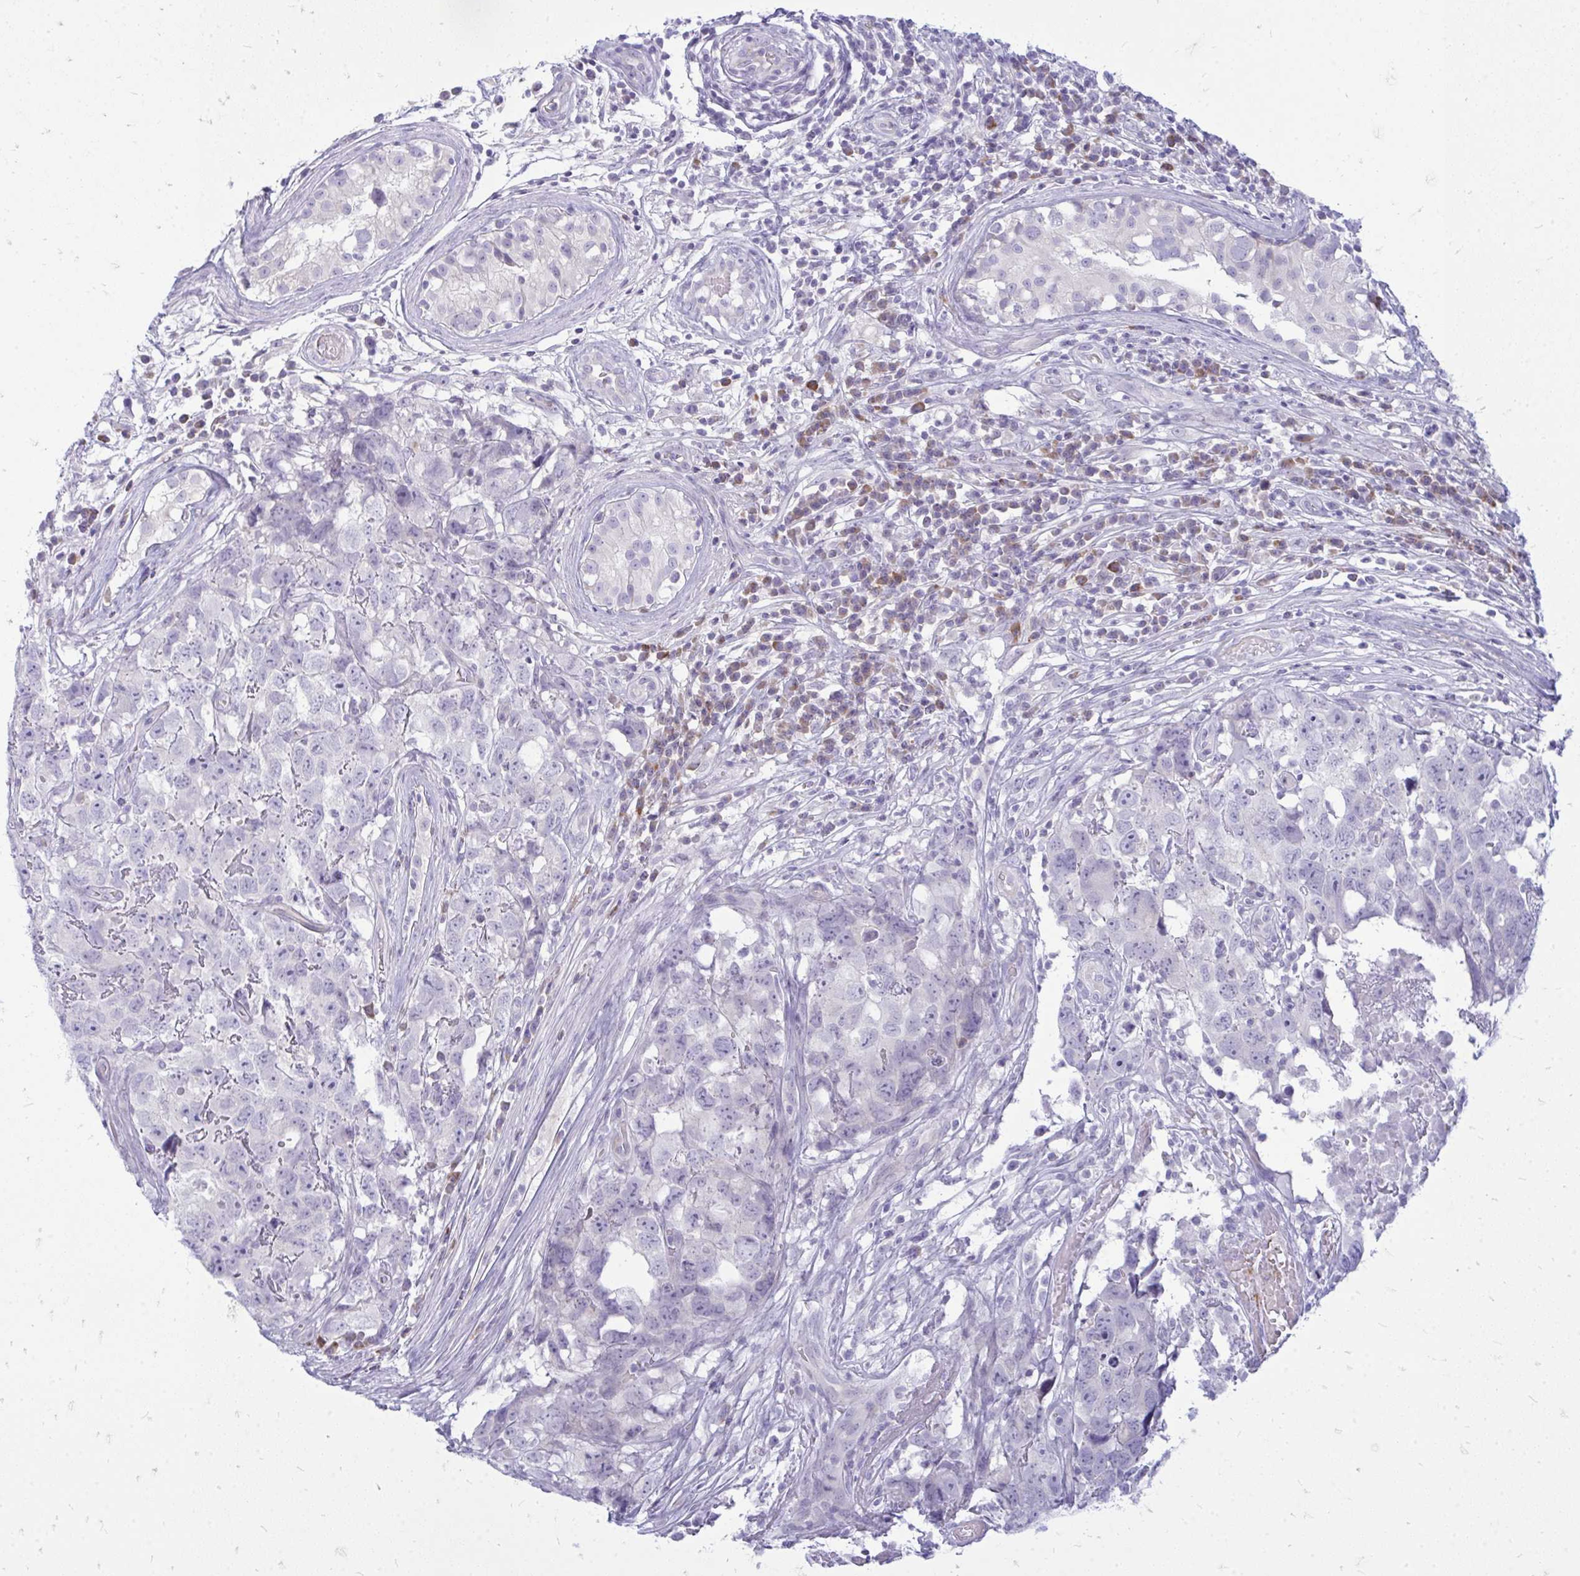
{"staining": {"intensity": "negative", "quantity": "none", "location": "none"}, "tissue": "testis cancer", "cell_type": "Tumor cells", "image_type": "cancer", "snomed": [{"axis": "morphology", "description": "Carcinoma, Embryonal, NOS"}, {"axis": "topography", "description": "Testis"}], "caption": "Immunohistochemistry (IHC) of human testis cancer reveals no expression in tumor cells. (Immunohistochemistry, brightfield microscopy, high magnification).", "gene": "TSPEAR", "patient": {"sex": "male", "age": 22}}